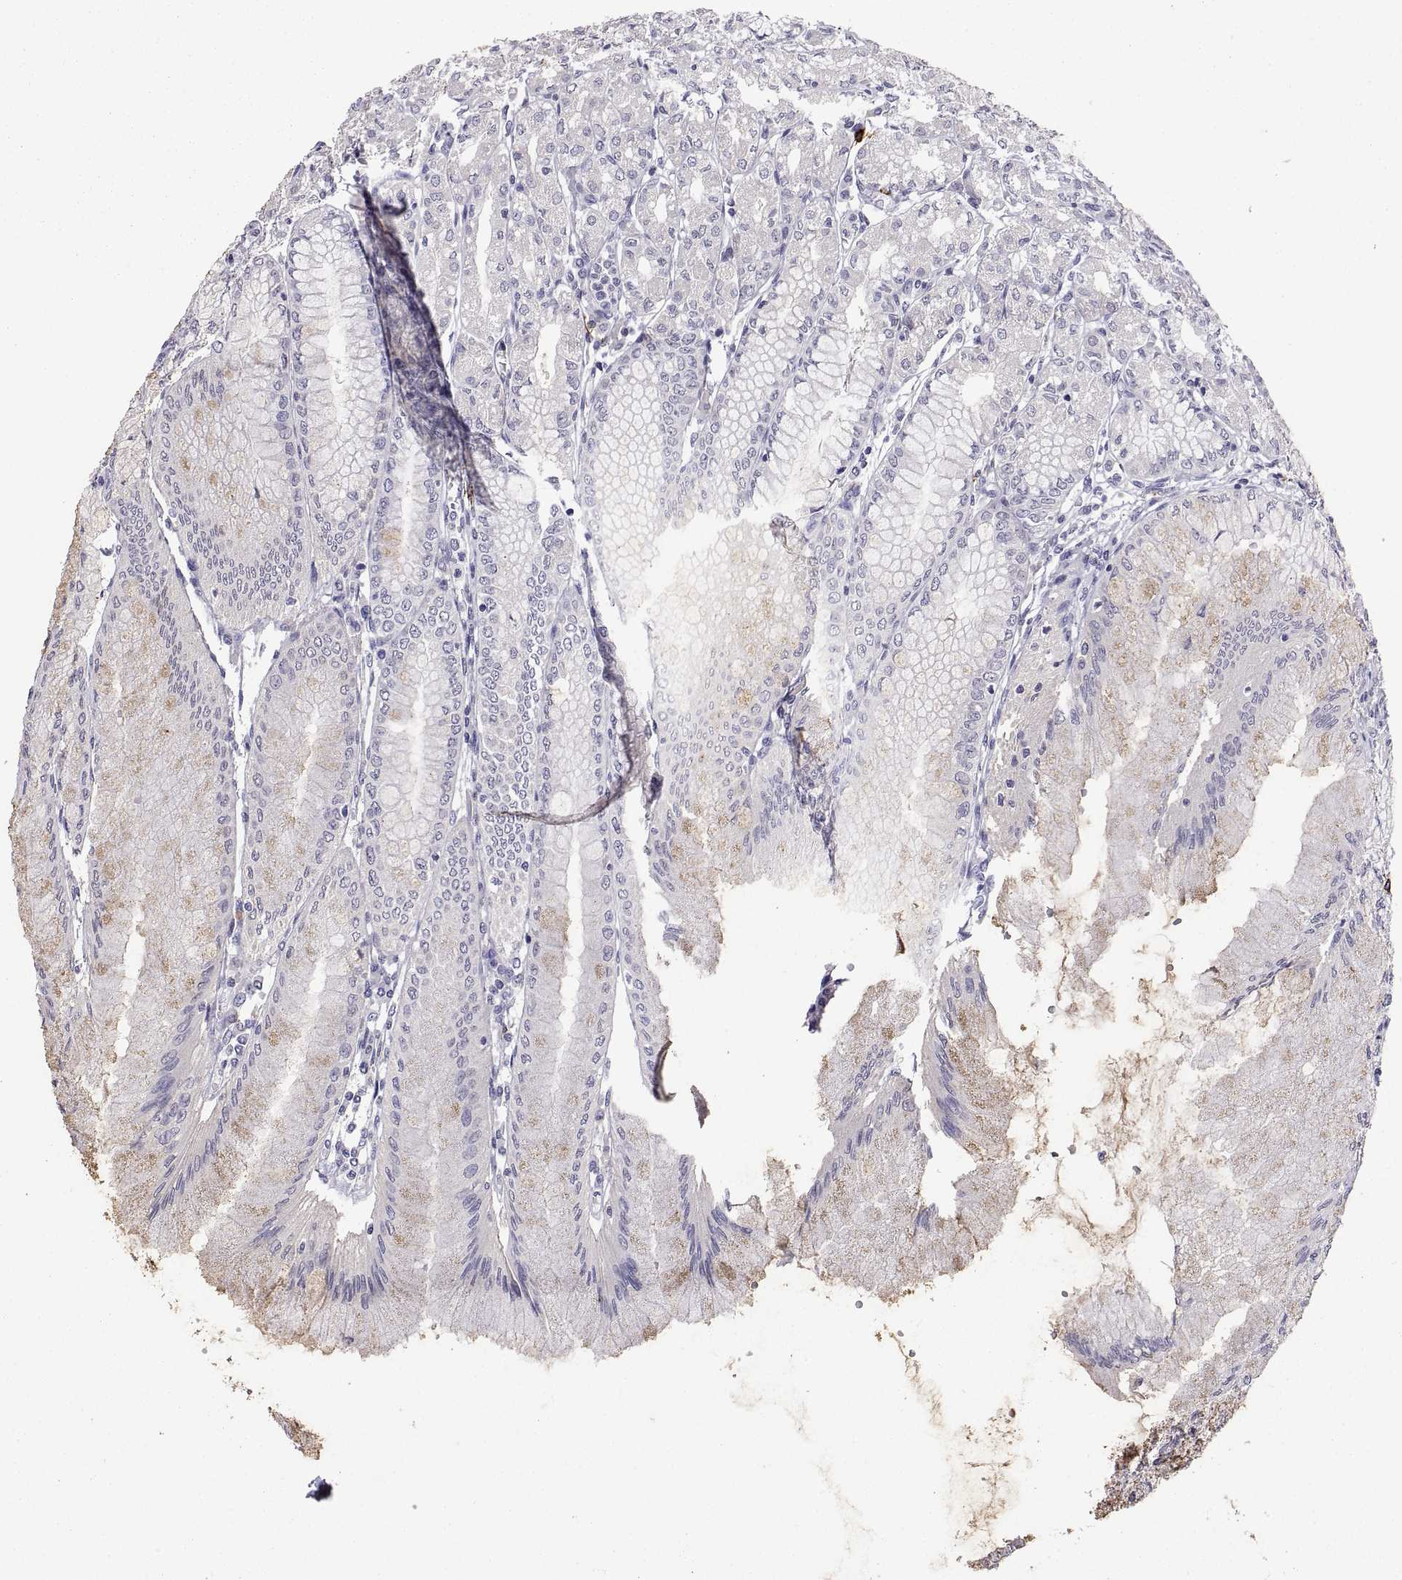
{"staining": {"intensity": "negative", "quantity": "none", "location": "none"}, "tissue": "stomach", "cell_type": "Glandular cells", "image_type": "normal", "snomed": [{"axis": "morphology", "description": "Normal tissue, NOS"}, {"axis": "topography", "description": "Skeletal muscle"}, {"axis": "topography", "description": "Stomach"}], "caption": "Immunohistochemistry (IHC) of unremarkable human stomach shows no staining in glandular cells. (Brightfield microscopy of DAB immunohistochemistry at high magnification).", "gene": "MS4A1", "patient": {"sex": "female", "age": 57}}